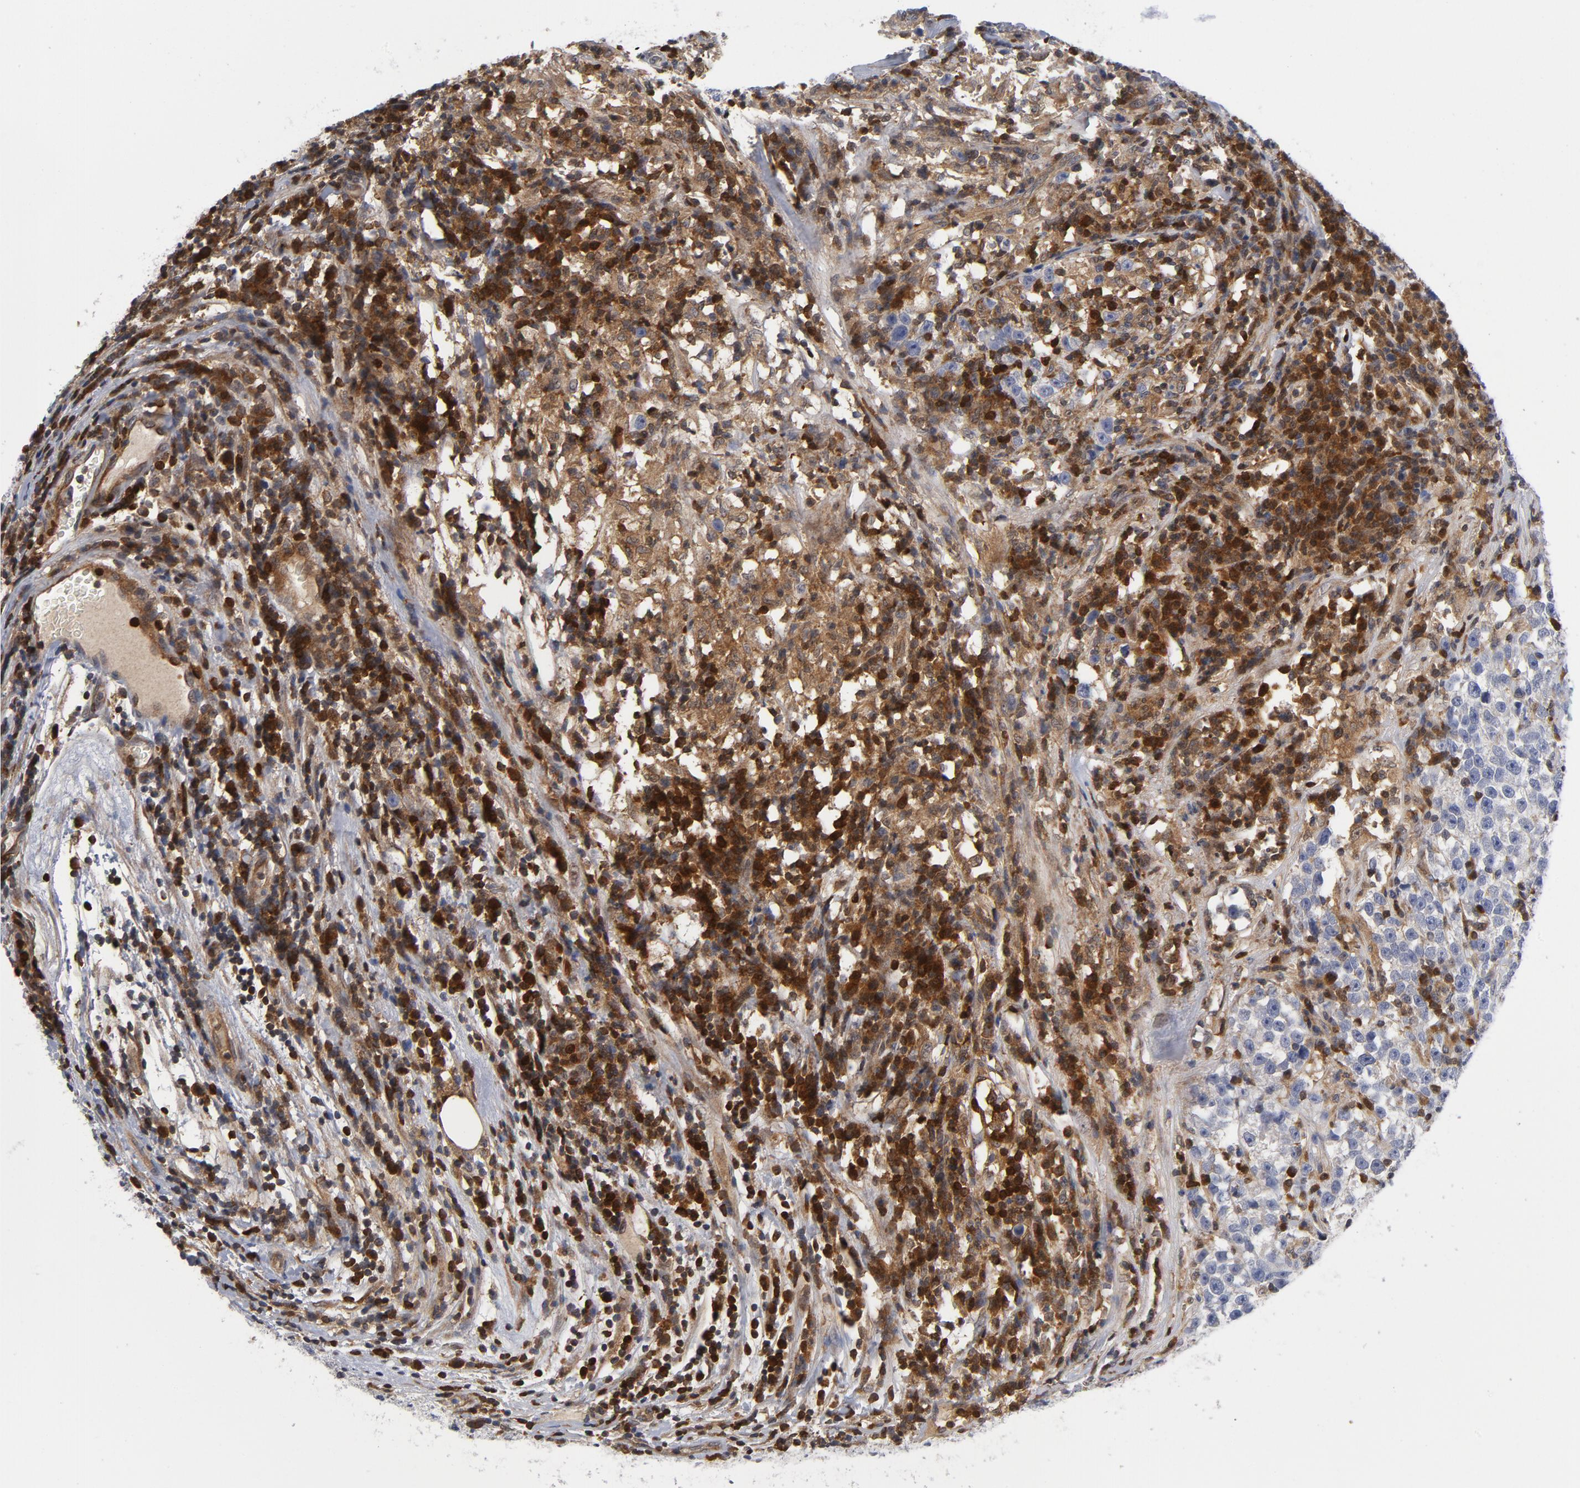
{"staining": {"intensity": "negative", "quantity": "none", "location": "none"}, "tissue": "testis cancer", "cell_type": "Tumor cells", "image_type": "cancer", "snomed": [{"axis": "morphology", "description": "Seminoma, NOS"}, {"axis": "topography", "description": "Testis"}], "caption": "The photomicrograph demonstrates no staining of tumor cells in testis cancer (seminoma).", "gene": "TRADD", "patient": {"sex": "male", "age": 43}}